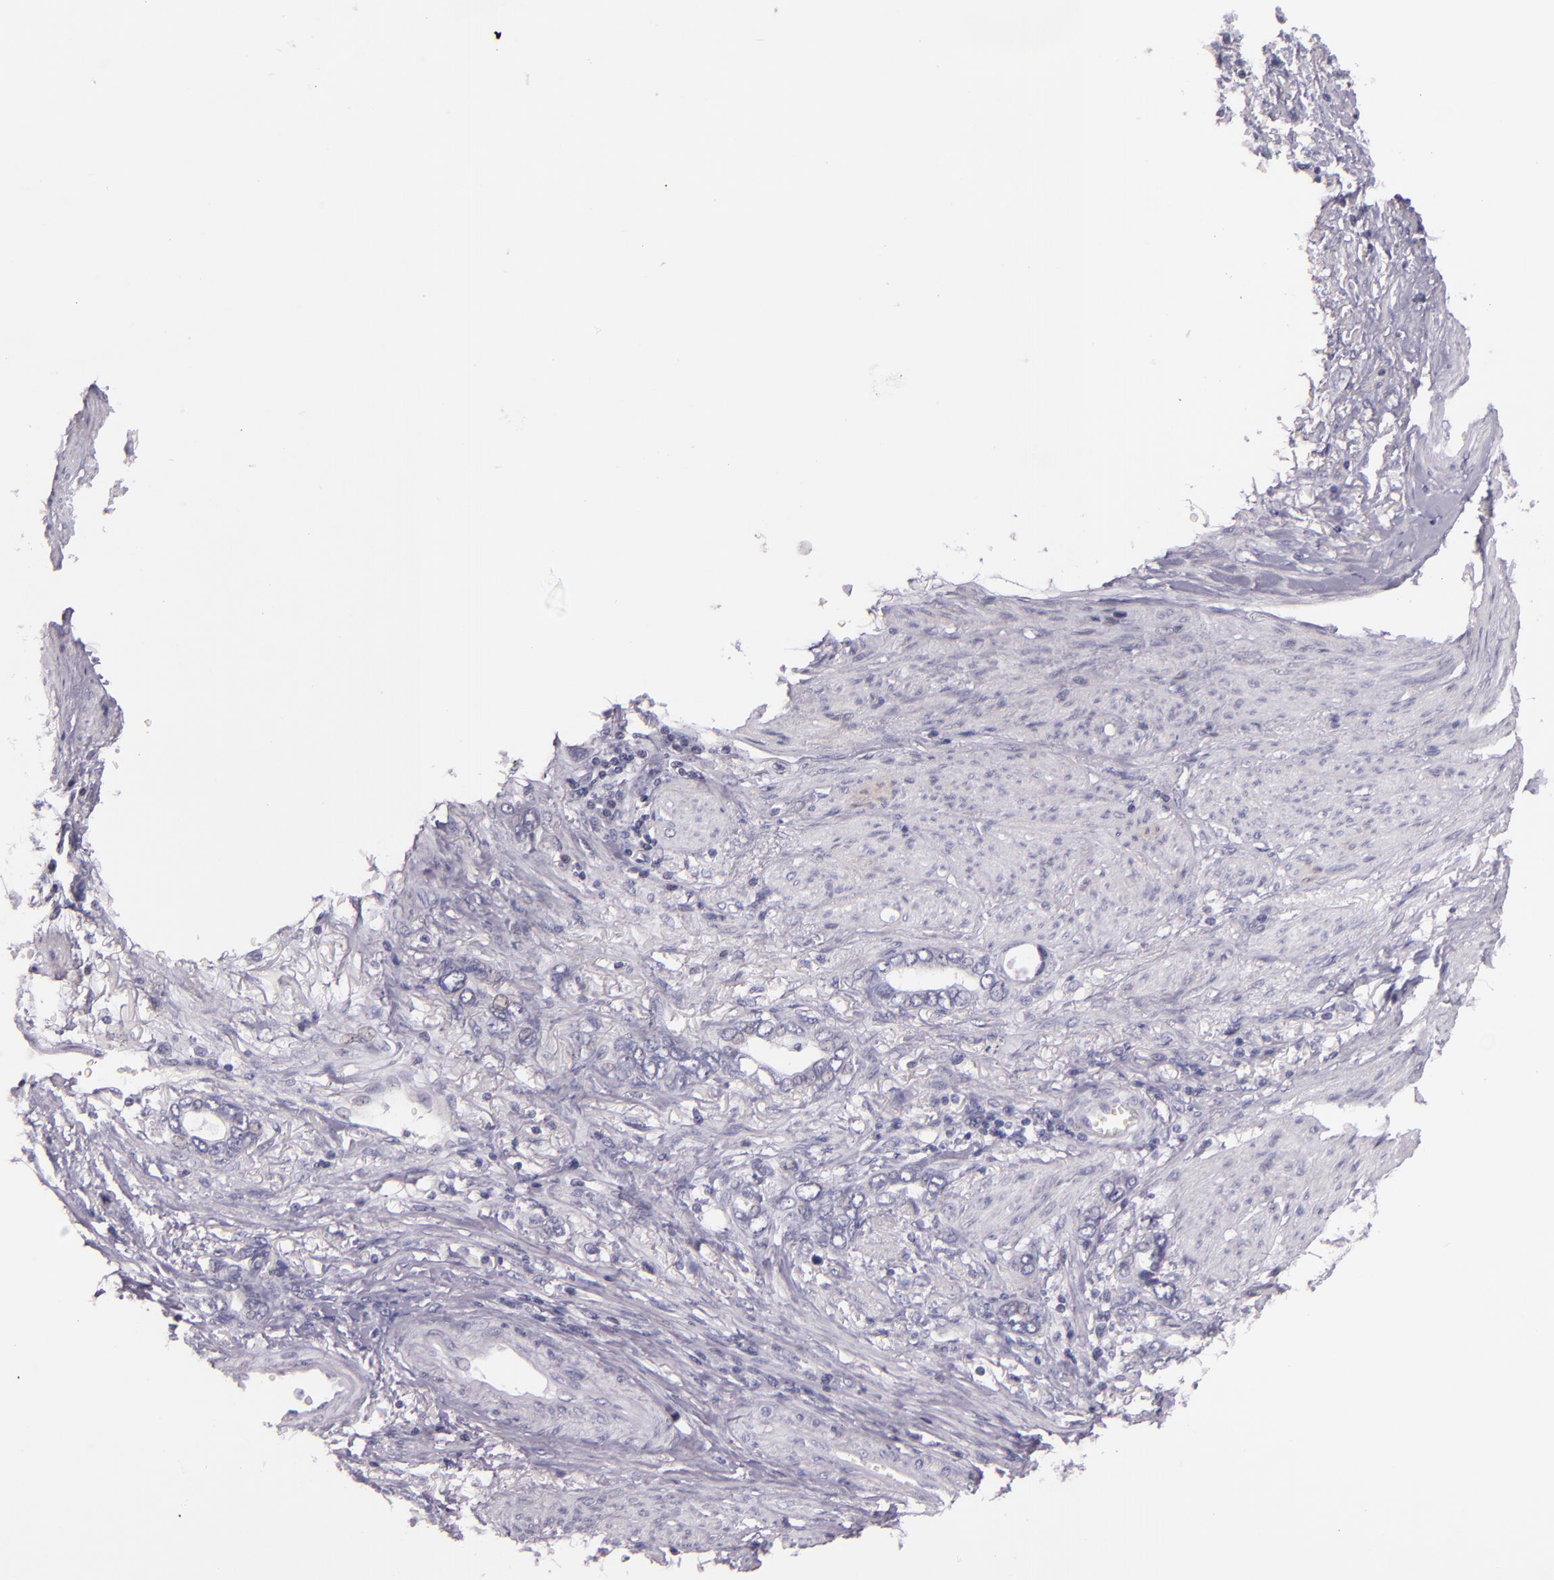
{"staining": {"intensity": "negative", "quantity": "none", "location": "none"}, "tissue": "stomach cancer", "cell_type": "Tumor cells", "image_type": "cancer", "snomed": [{"axis": "morphology", "description": "Adenocarcinoma, NOS"}, {"axis": "topography", "description": "Stomach"}], "caption": "Stomach cancer was stained to show a protein in brown. There is no significant positivity in tumor cells. (DAB immunohistochemistry (IHC), high magnification).", "gene": "HSP90AA1", "patient": {"sex": "male", "age": 78}}